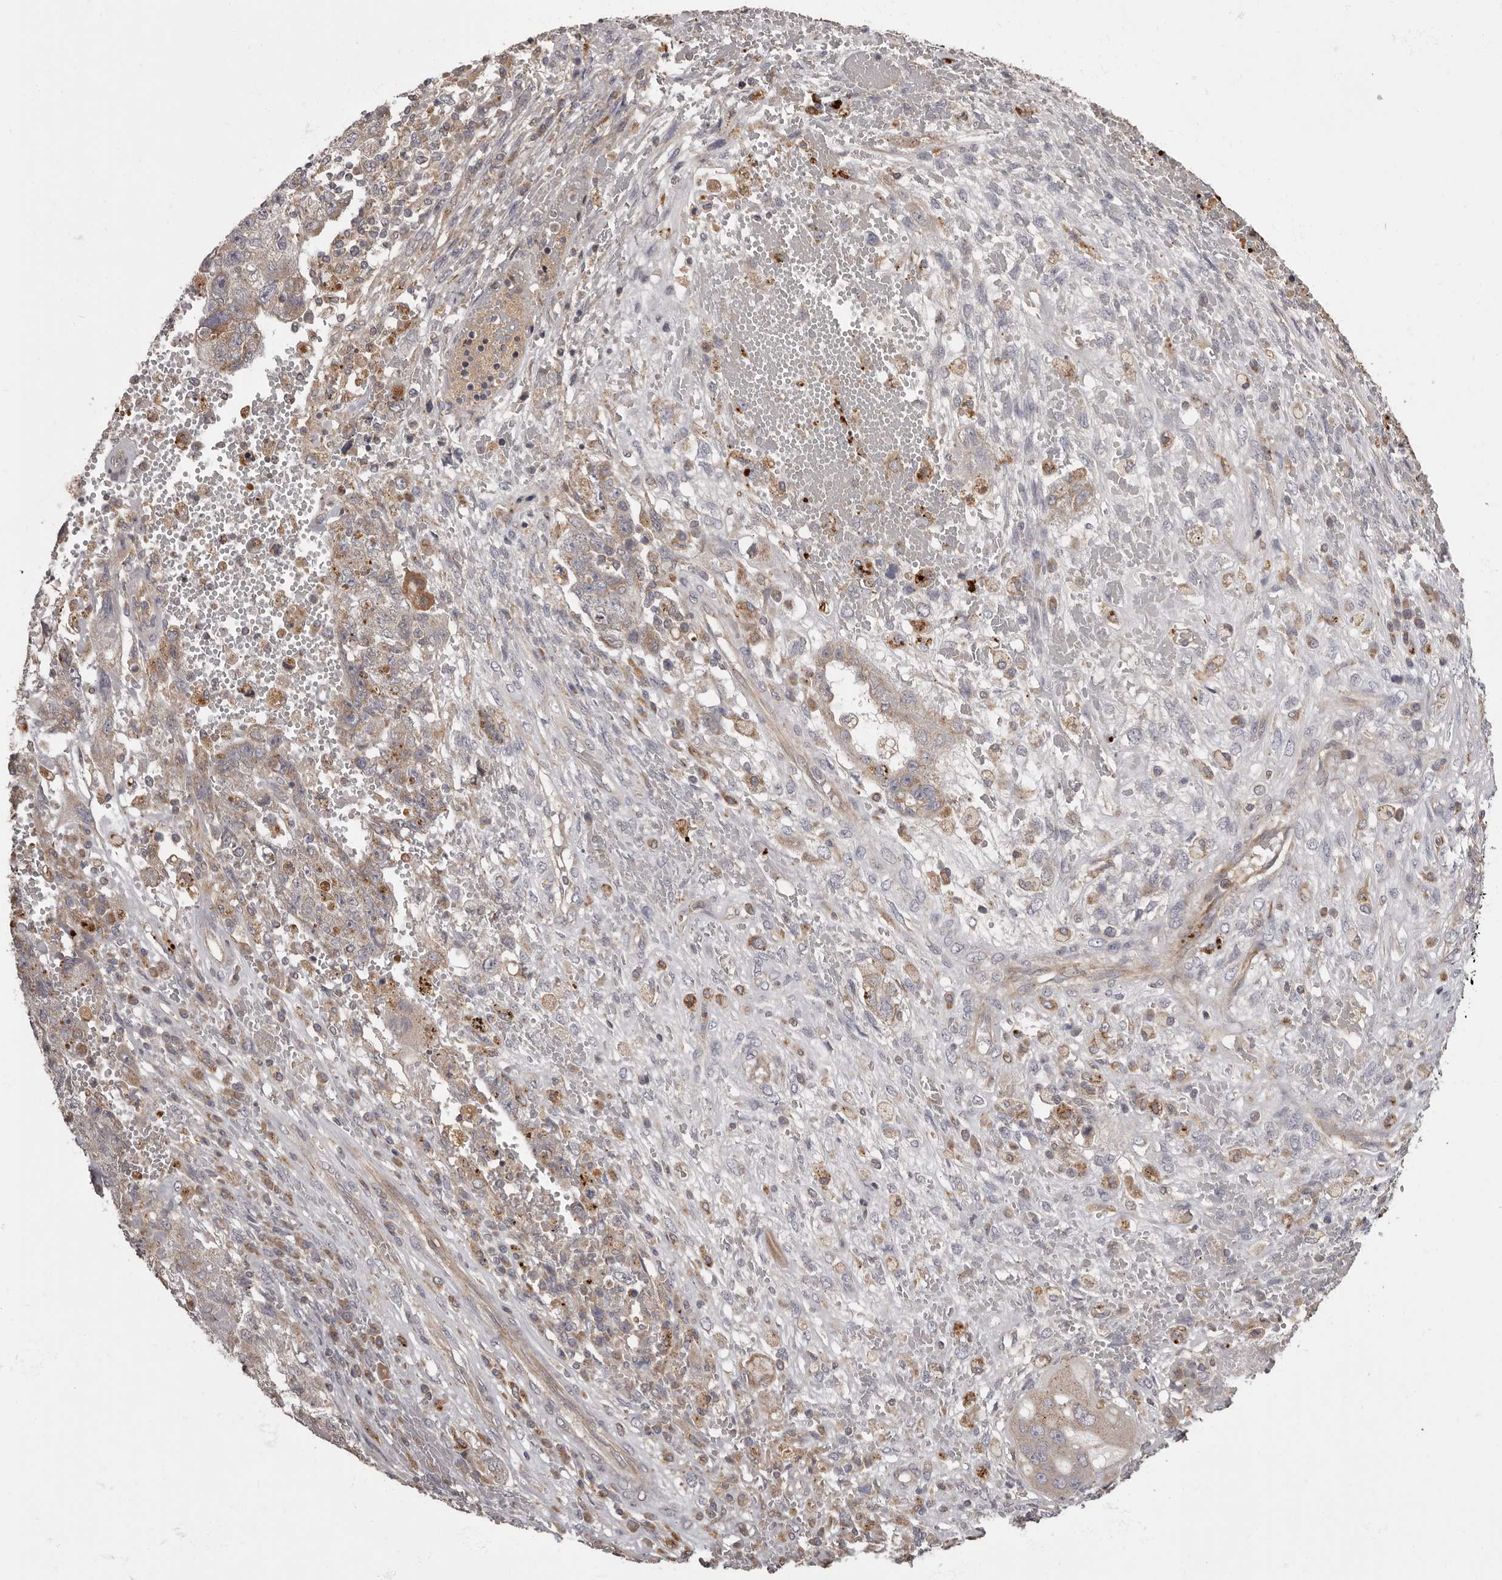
{"staining": {"intensity": "weak", "quantity": "25%-75%", "location": "cytoplasmic/membranous"}, "tissue": "testis cancer", "cell_type": "Tumor cells", "image_type": "cancer", "snomed": [{"axis": "morphology", "description": "Carcinoma, Embryonal, NOS"}, {"axis": "topography", "description": "Testis"}], "caption": "Immunohistochemical staining of testis embryonal carcinoma exhibits low levels of weak cytoplasmic/membranous staining in approximately 25%-75% of tumor cells.", "gene": "ADCY2", "patient": {"sex": "male", "age": 26}}